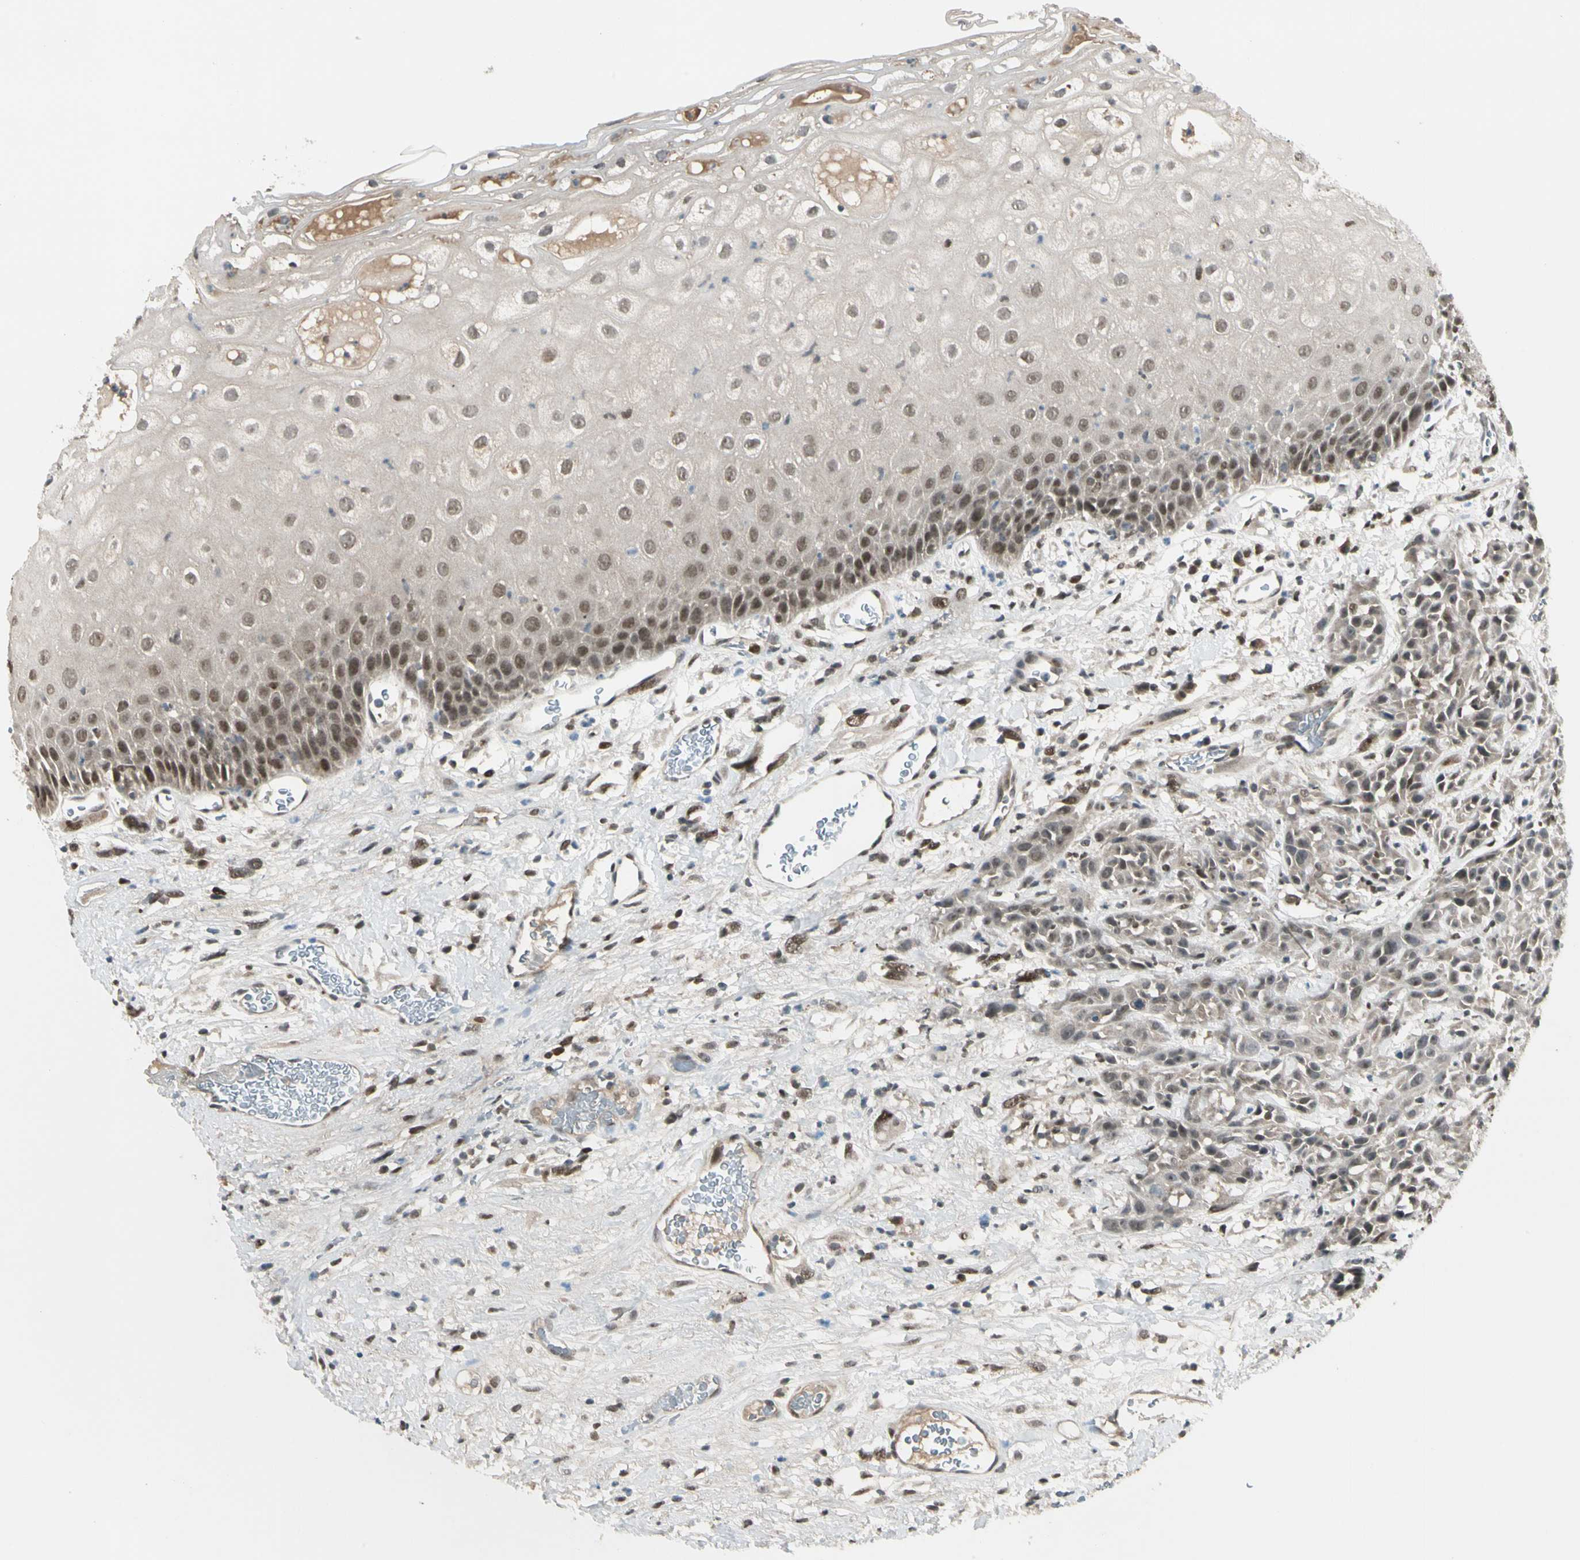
{"staining": {"intensity": "weak", "quantity": ">75%", "location": "cytoplasmic/membranous,nuclear"}, "tissue": "head and neck cancer", "cell_type": "Tumor cells", "image_type": "cancer", "snomed": [{"axis": "morphology", "description": "Normal tissue, NOS"}, {"axis": "morphology", "description": "Squamous cell carcinoma, NOS"}, {"axis": "topography", "description": "Cartilage tissue"}, {"axis": "topography", "description": "Head-Neck"}], "caption": "Protein staining demonstrates weak cytoplasmic/membranous and nuclear expression in about >75% of tumor cells in head and neck squamous cell carcinoma. (DAB = brown stain, brightfield microscopy at high magnification).", "gene": "GTF3A", "patient": {"sex": "male", "age": 62}}